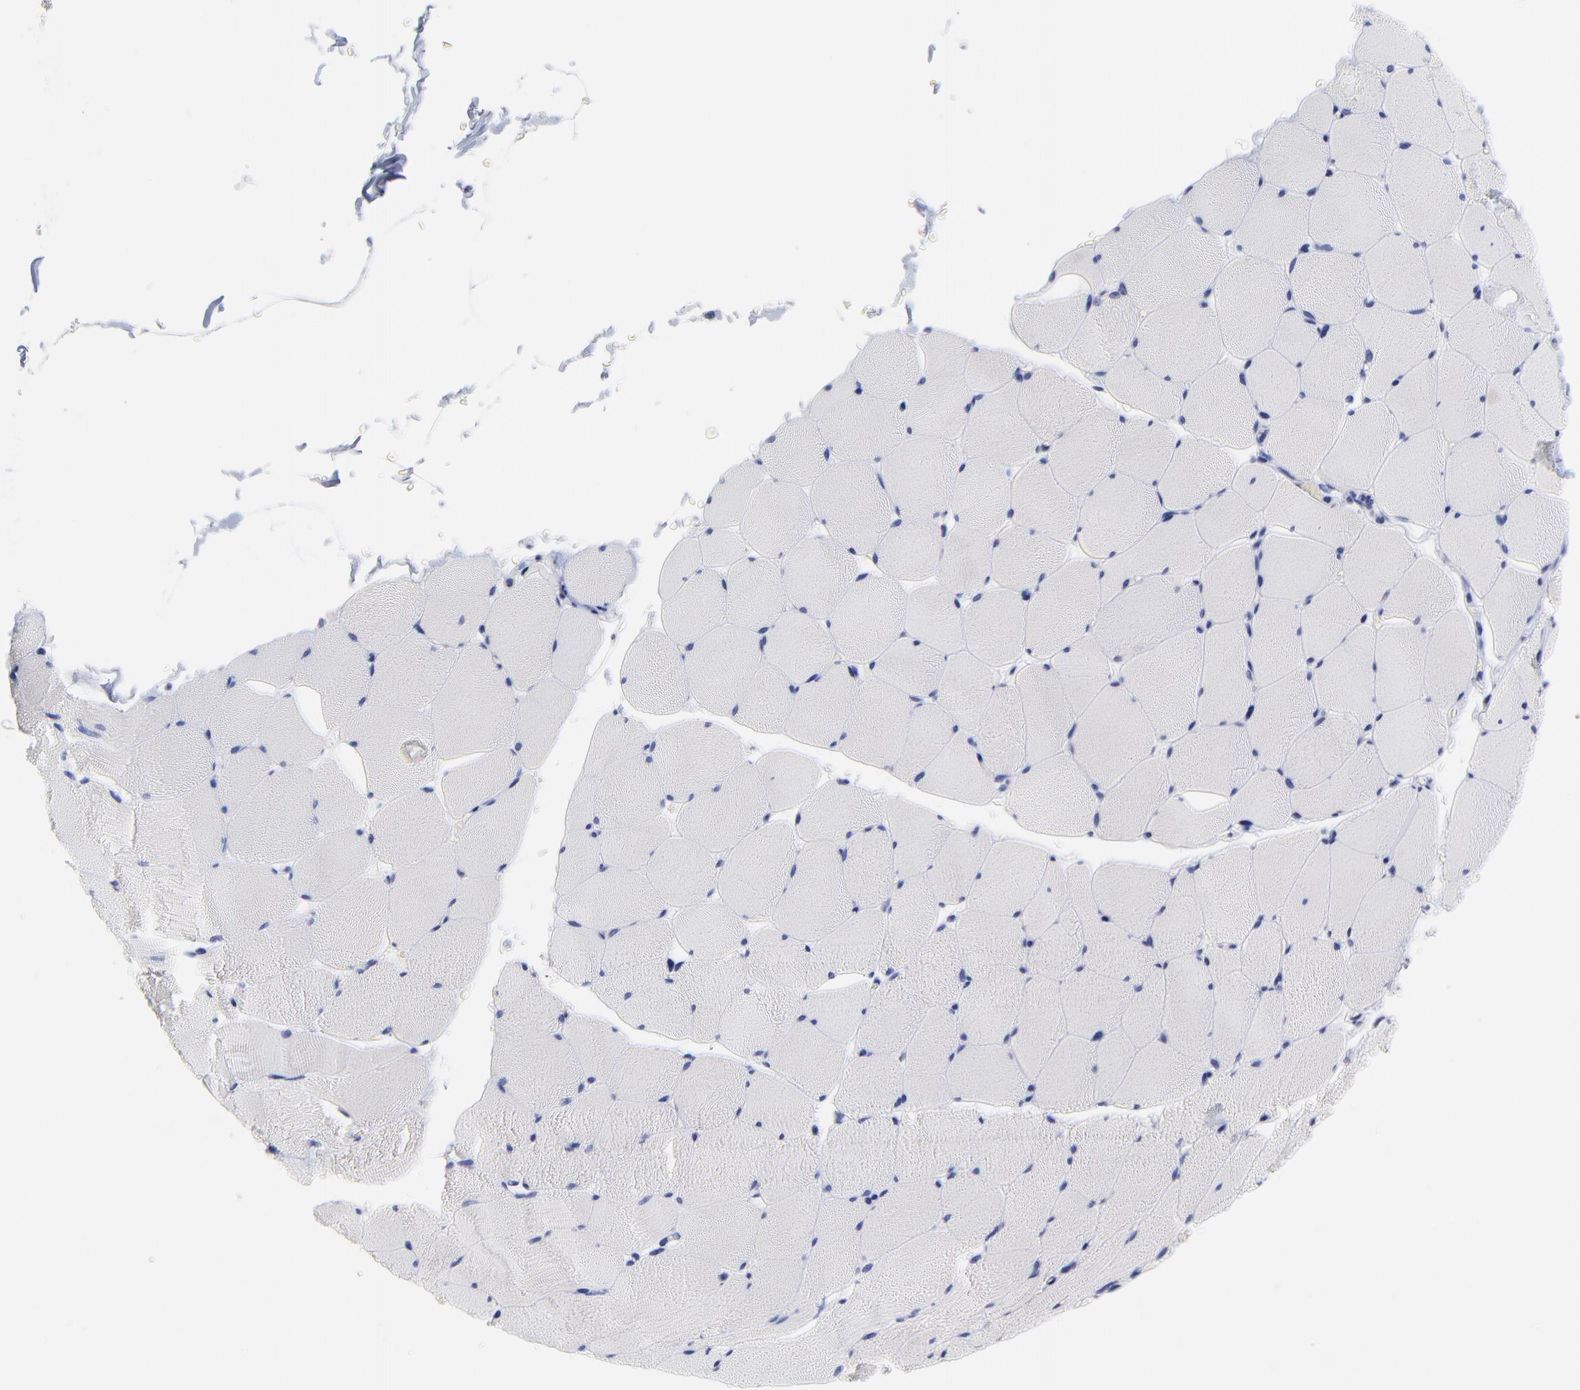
{"staining": {"intensity": "negative", "quantity": "none", "location": "none"}, "tissue": "skeletal muscle", "cell_type": "Myocytes", "image_type": "normal", "snomed": [{"axis": "morphology", "description": "Normal tissue, NOS"}, {"axis": "topography", "description": "Skeletal muscle"}], "caption": "This is an immunohistochemistry photomicrograph of normal human skeletal muscle. There is no expression in myocytes.", "gene": "LAX1", "patient": {"sex": "male", "age": 62}}